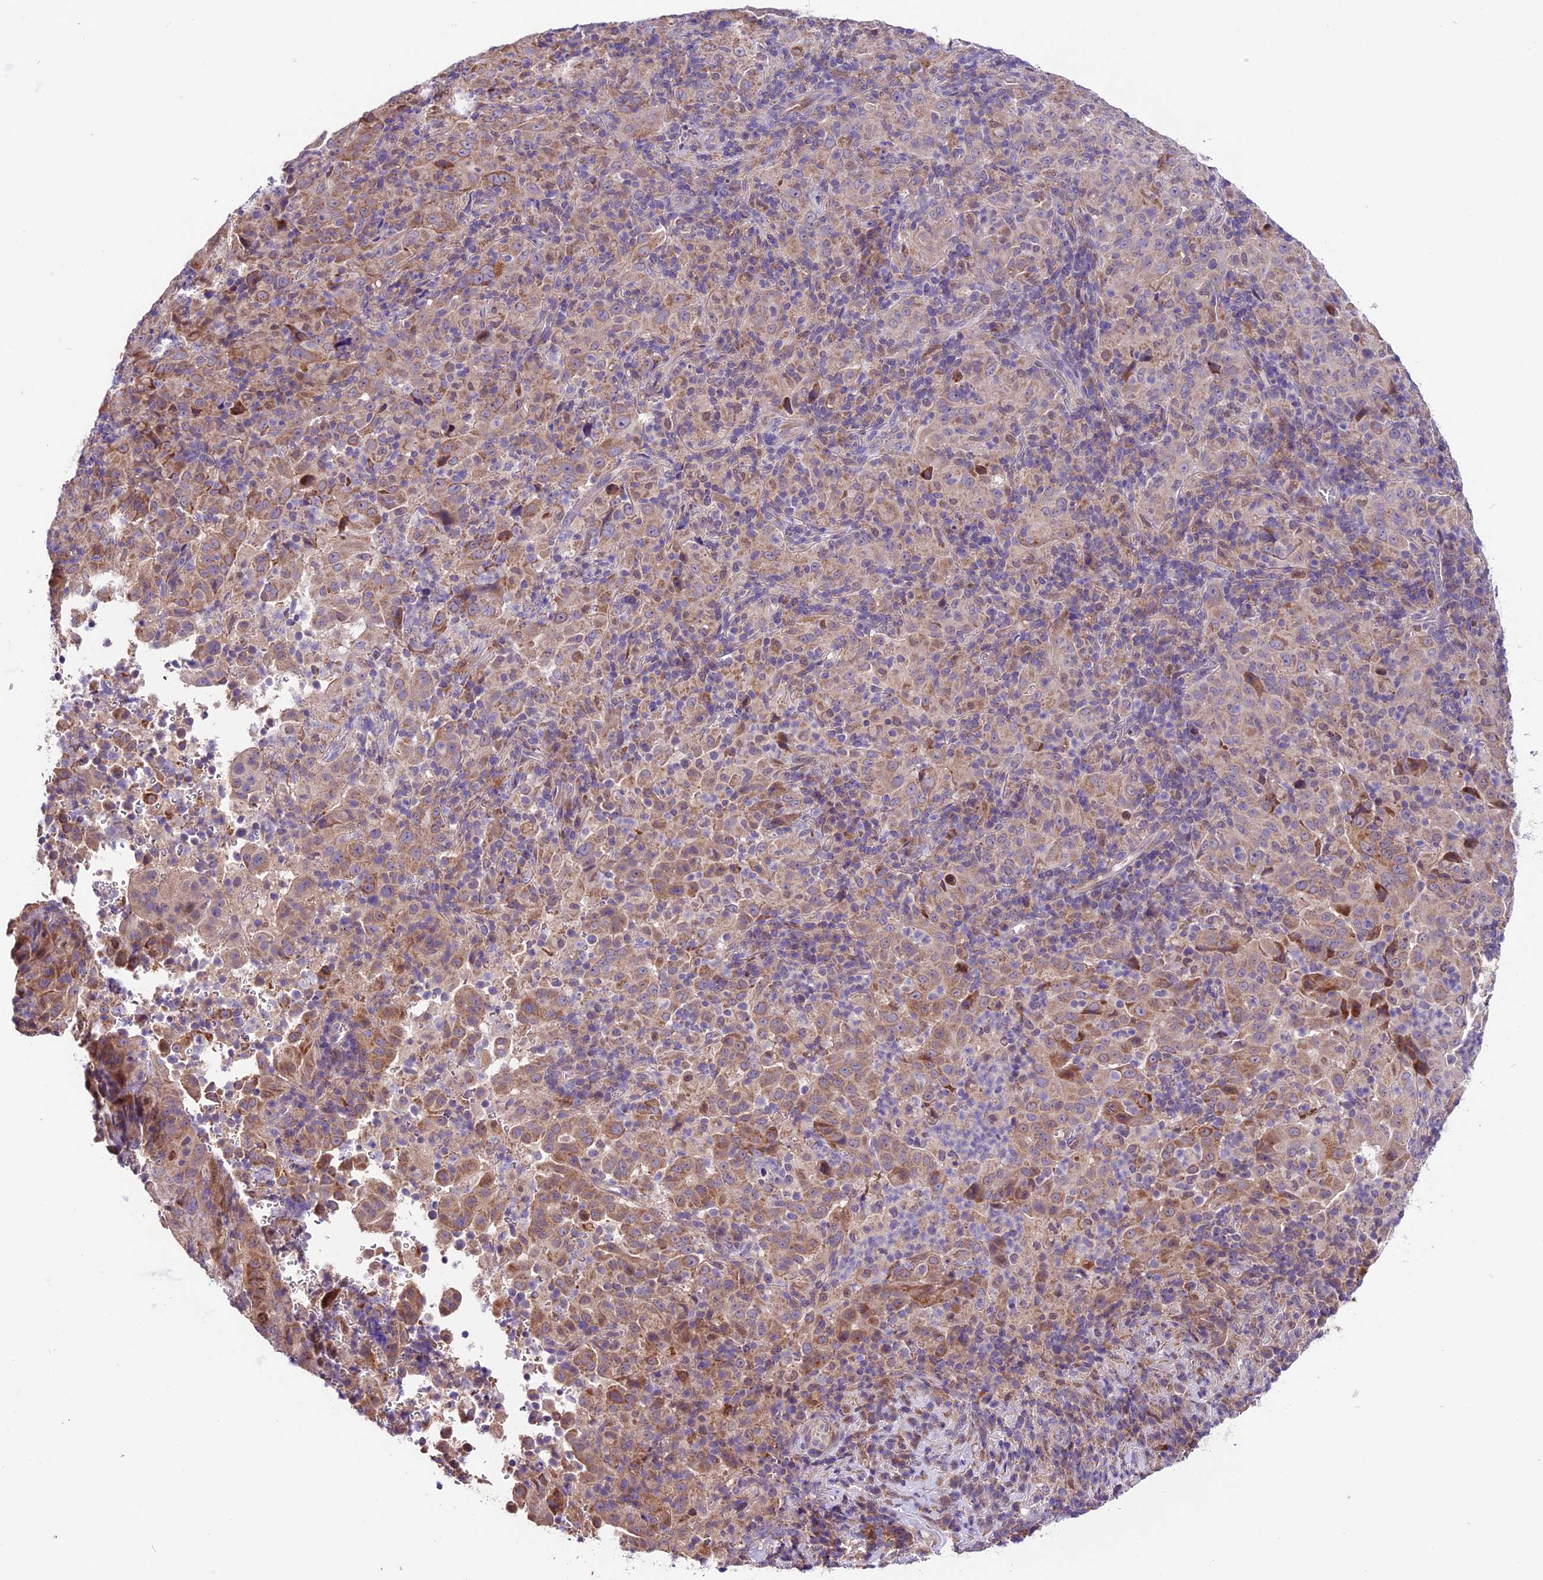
{"staining": {"intensity": "moderate", "quantity": "25%-75%", "location": "cytoplasmic/membranous"}, "tissue": "pancreatic cancer", "cell_type": "Tumor cells", "image_type": "cancer", "snomed": [{"axis": "morphology", "description": "Adenocarcinoma, NOS"}, {"axis": "topography", "description": "Pancreas"}], "caption": "About 25%-75% of tumor cells in human pancreatic cancer demonstrate moderate cytoplasmic/membranous protein staining as visualized by brown immunohistochemical staining.", "gene": "DDX28", "patient": {"sex": "male", "age": 63}}